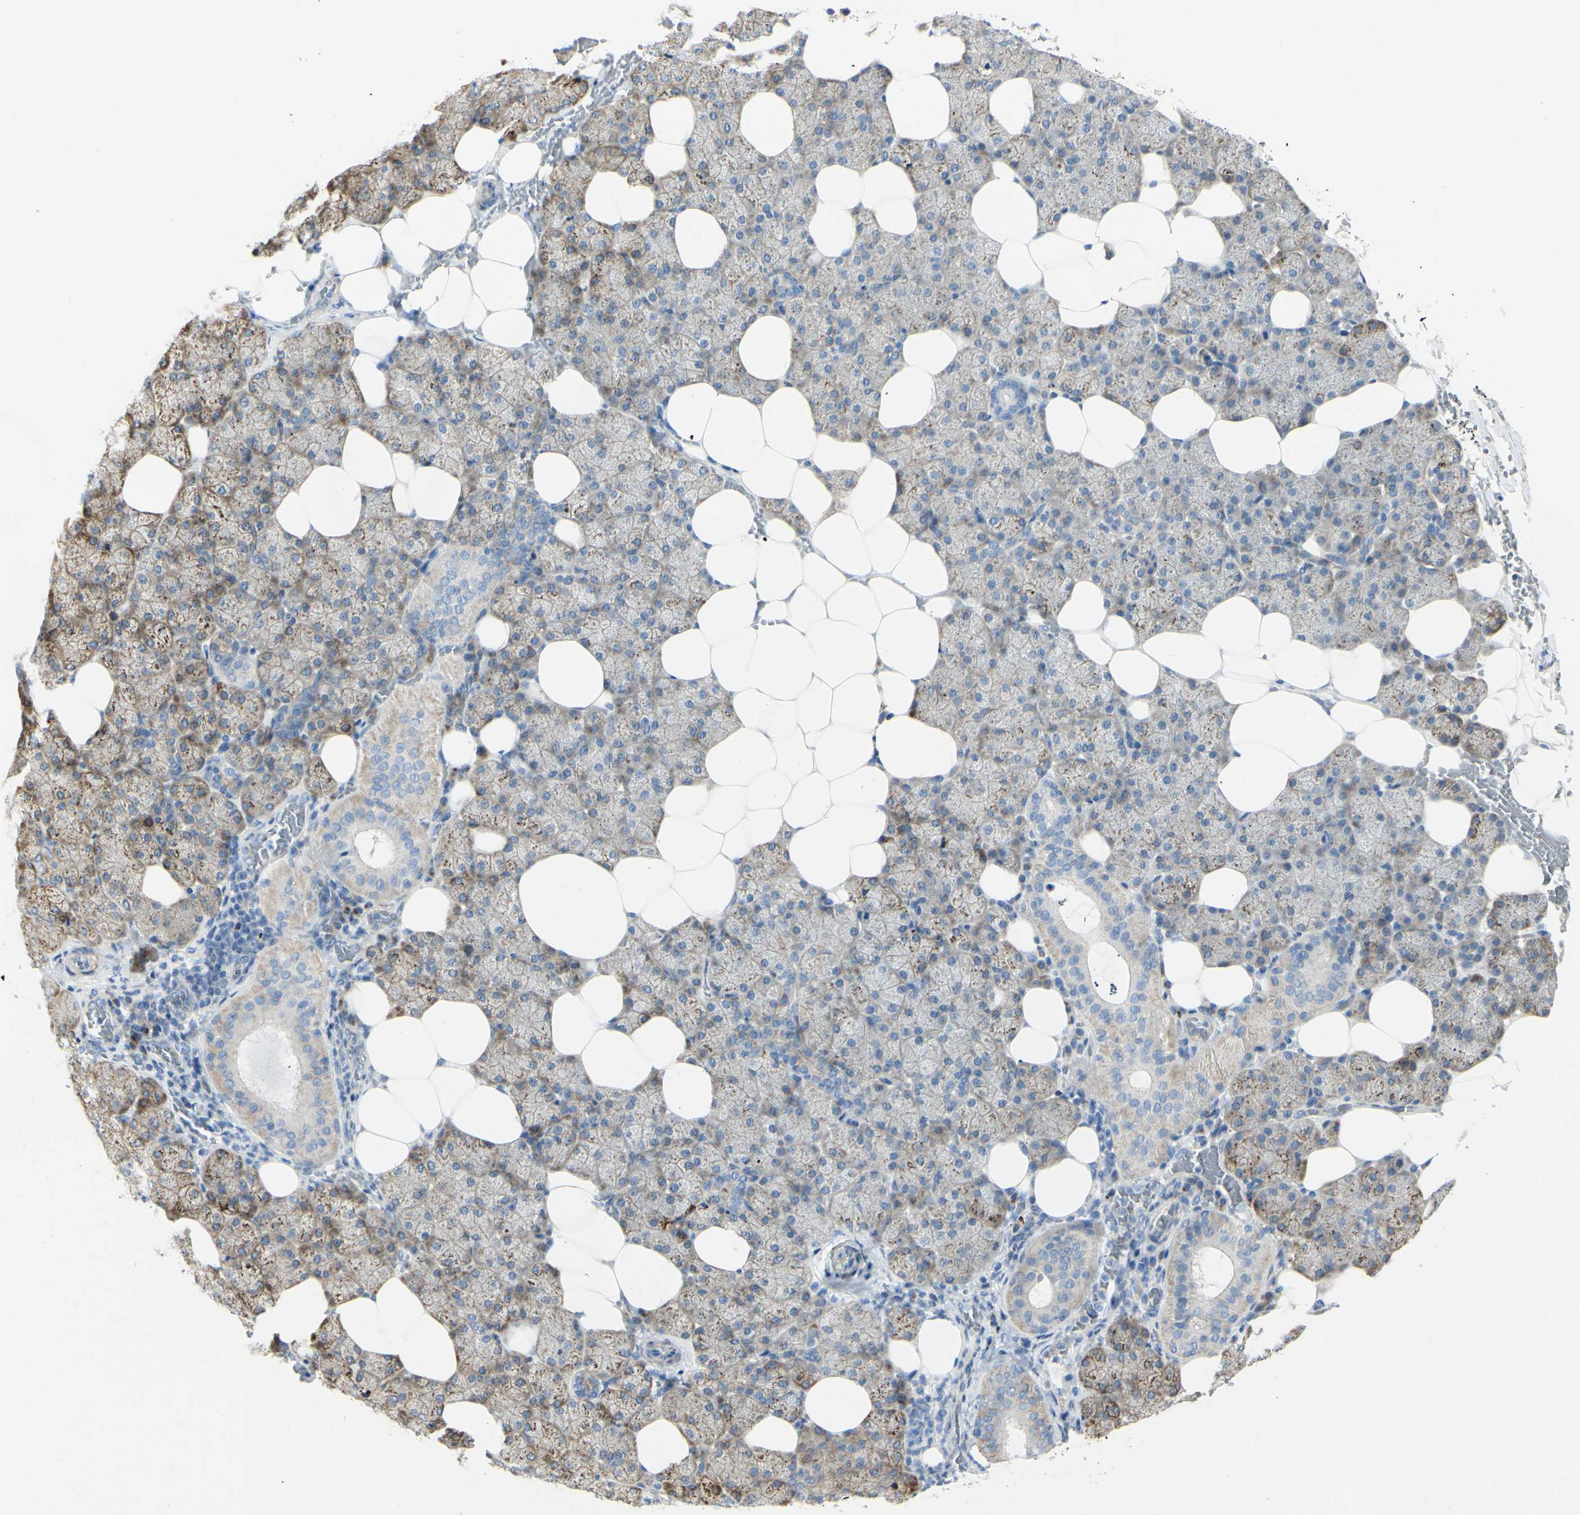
{"staining": {"intensity": "moderate", "quantity": "25%-75%", "location": "cytoplasmic/membranous"}, "tissue": "salivary gland", "cell_type": "Glandular cells", "image_type": "normal", "snomed": [{"axis": "morphology", "description": "Normal tissue, NOS"}, {"axis": "topography", "description": "Lymph node"}, {"axis": "topography", "description": "Salivary gland"}], "caption": "The histopathology image demonstrates immunohistochemical staining of benign salivary gland. There is moderate cytoplasmic/membranous positivity is present in about 25%-75% of glandular cells. The protein is stained brown, and the nuclei are stained in blue (DAB (3,3'-diaminobenzidine) IHC with brightfield microscopy, high magnification).", "gene": "NCBP2L", "patient": {"sex": "male", "age": 8}}